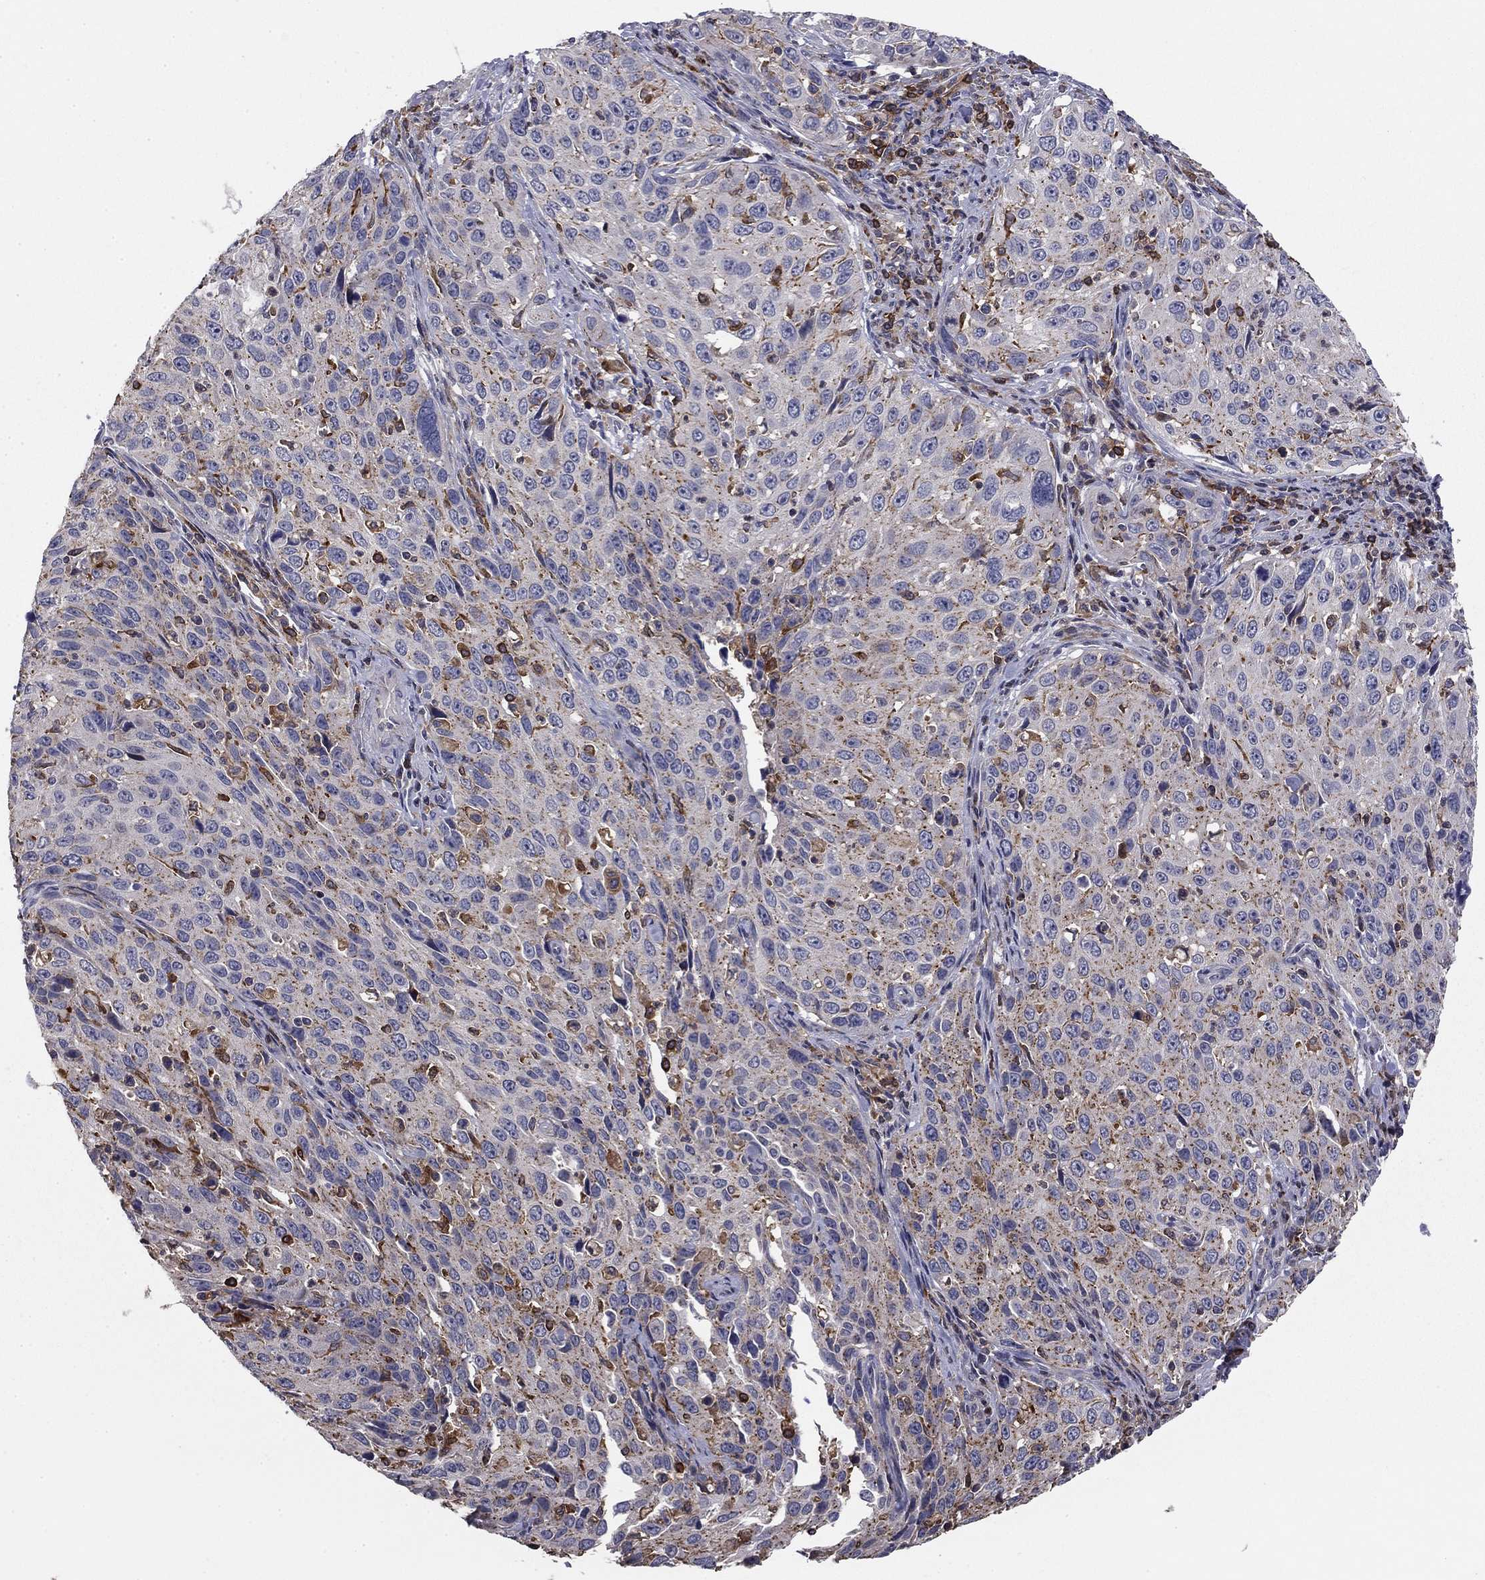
{"staining": {"intensity": "moderate", "quantity": "<25%", "location": "cytoplasmic/membranous"}, "tissue": "cervical cancer", "cell_type": "Tumor cells", "image_type": "cancer", "snomed": [{"axis": "morphology", "description": "Squamous cell carcinoma, NOS"}, {"axis": "topography", "description": "Cervix"}], "caption": "Squamous cell carcinoma (cervical) stained with immunohistochemistry (IHC) demonstrates moderate cytoplasmic/membranous staining in approximately <25% of tumor cells. The staining is performed using DAB (3,3'-diaminobenzidine) brown chromogen to label protein expression. The nuclei are counter-stained blue using hematoxylin.", "gene": "PLCB2", "patient": {"sex": "female", "age": 26}}